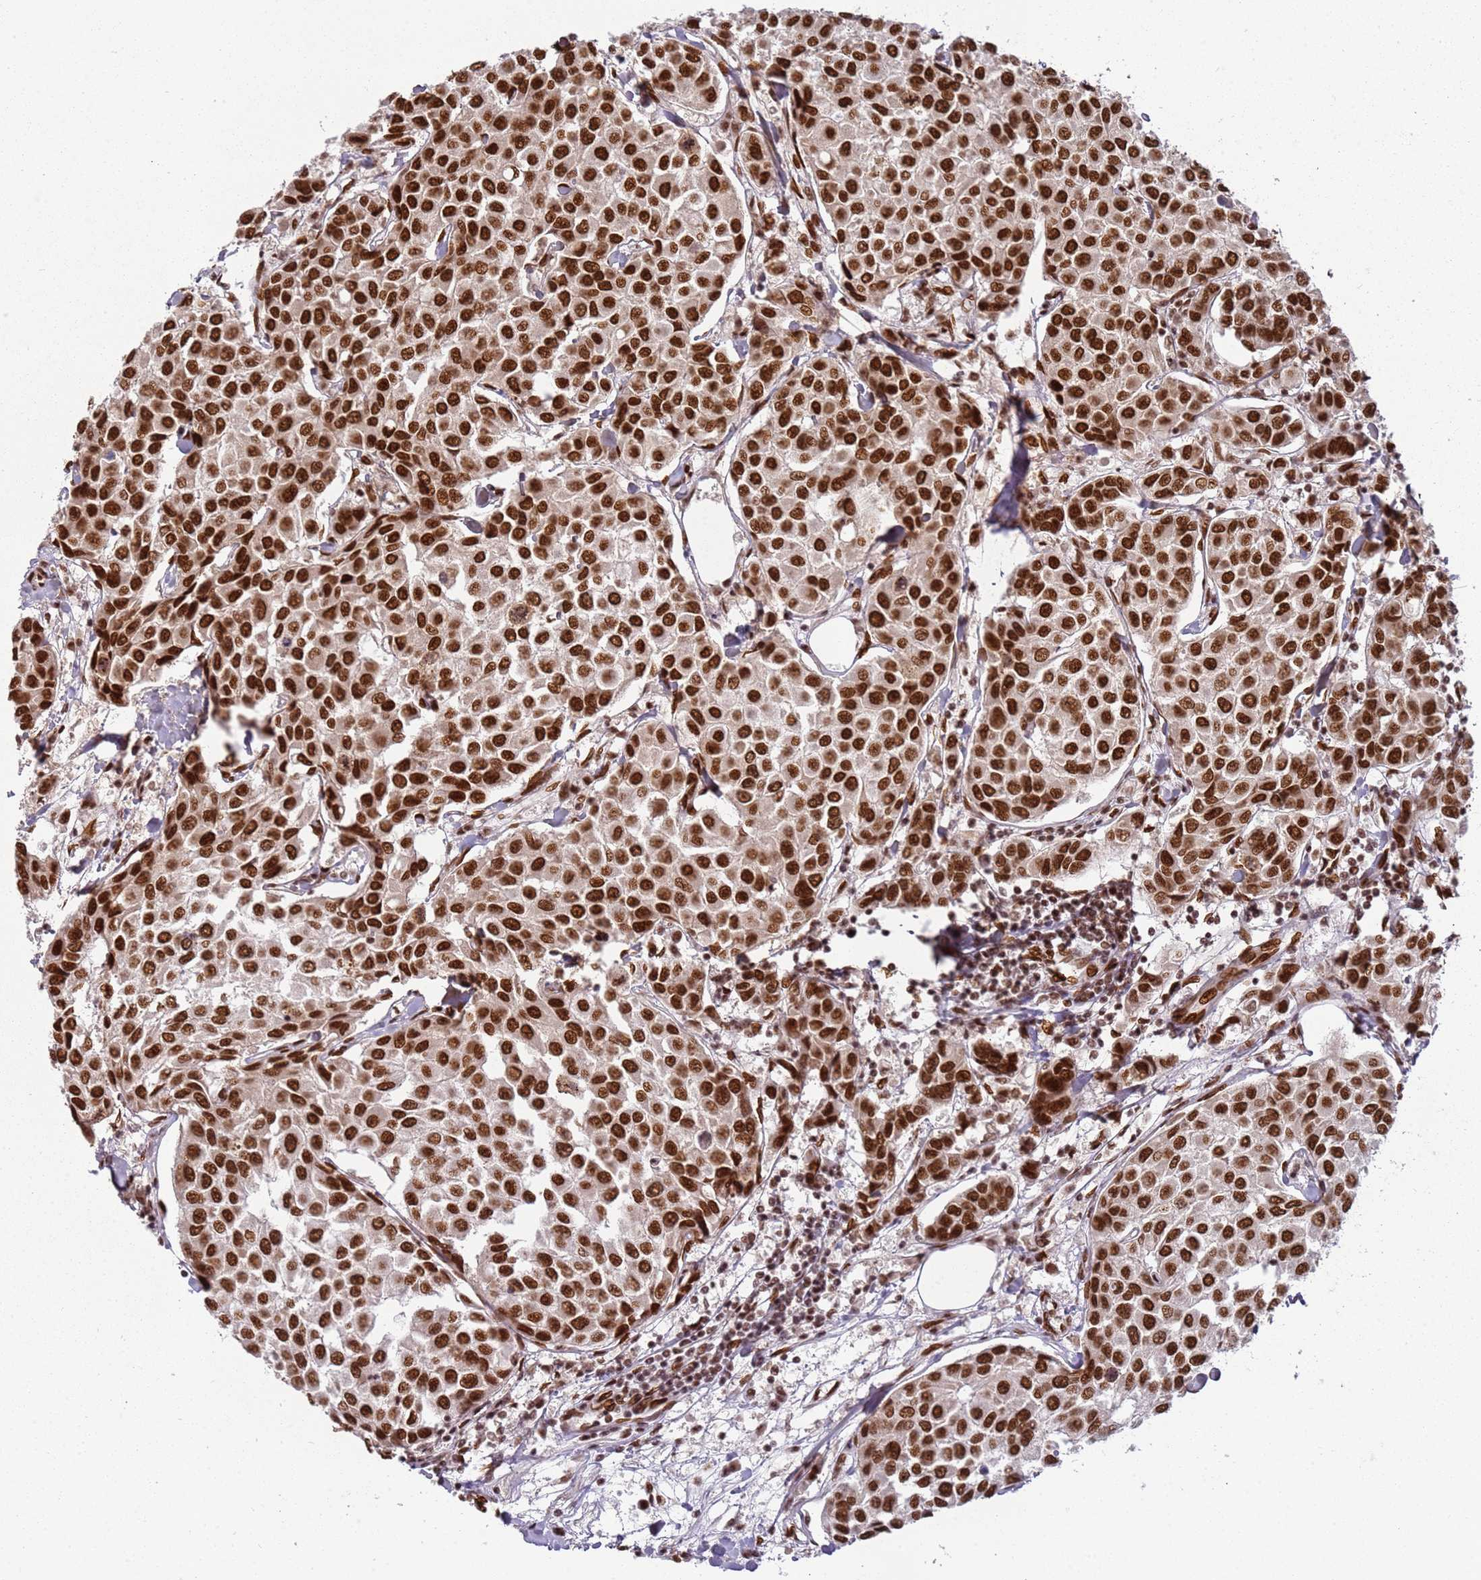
{"staining": {"intensity": "strong", "quantity": ">75%", "location": "nuclear"}, "tissue": "breast cancer", "cell_type": "Tumor cells", "image_type": "cancer", "snomed": [{"axis": "morphology", "description": "Duct carcinoma"}, {"axis": "topography", "description": "Breast"}], "caption": "The immunohistochemical stain shows strong nuclear expression in tumor cells of breast cancer (intraductal carcinoma) tissue. The staining was performed using DAB (3,3'-diaminobenzidine) to visualize the protein expression in brown, while the nuclei were stained in blue with hematoxylin (Magnification: 20x).", "gene": "TENT4A", "patient": {"sex": "female", "age": 55}}